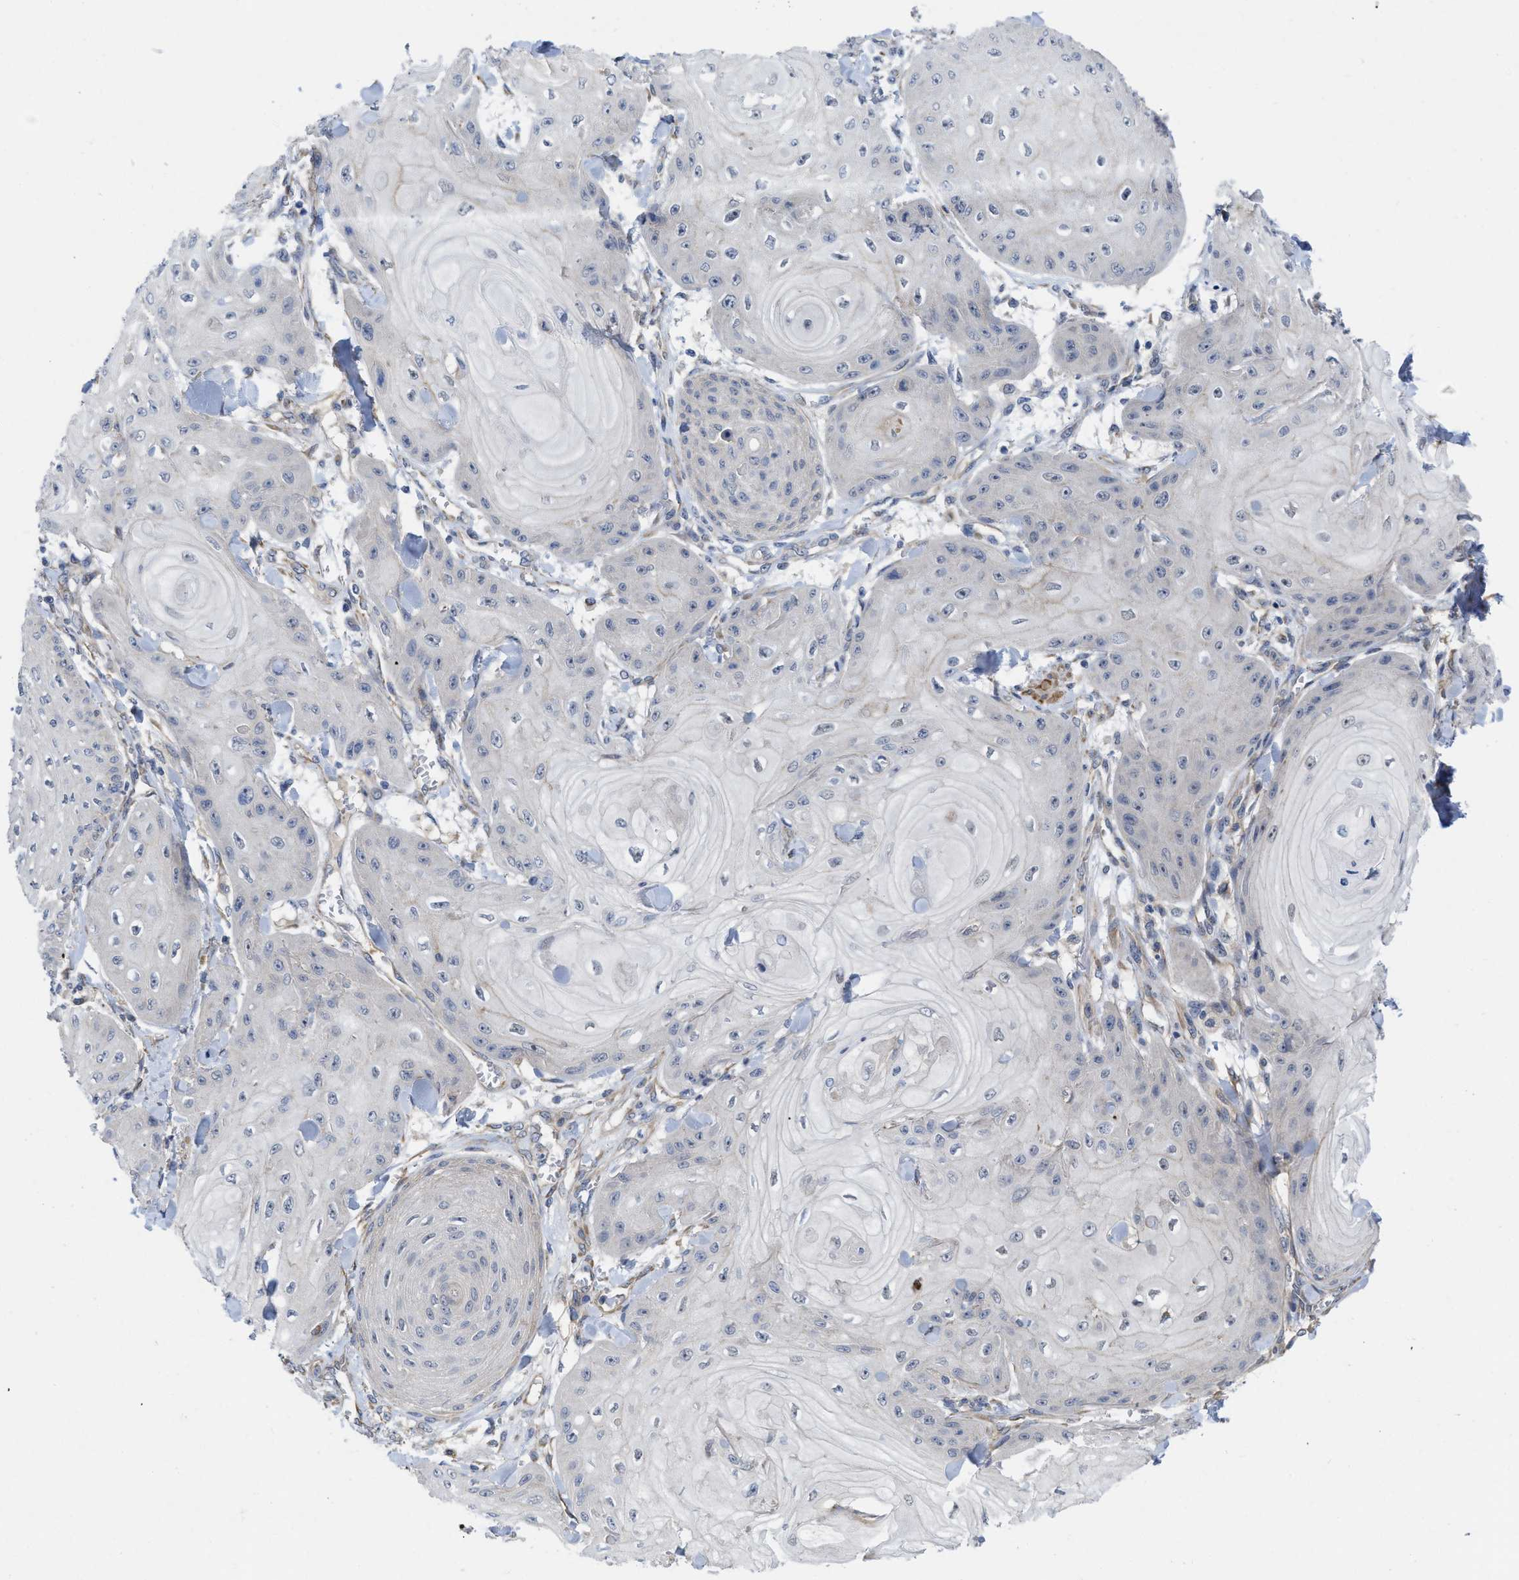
{"staining": {"intensity": "negative", "quantity": "none", "location": "none"}, "tissue": "skin cancer", "cell_type": "Tumor cells", "image_type": "cancer", "snomed": [{"axis": "morphology", "description": "Squamous cell carcinoma, NOS"}, {"axis": "topography", "description": "Skin"}], "caption": "This is an IHC photomicrograph of skin cancer (squamous cell carcinoma). There is no staining in tumor cells.", "gene": "ARHGEF26", "patient": {"sex": "male", "age": 74}}